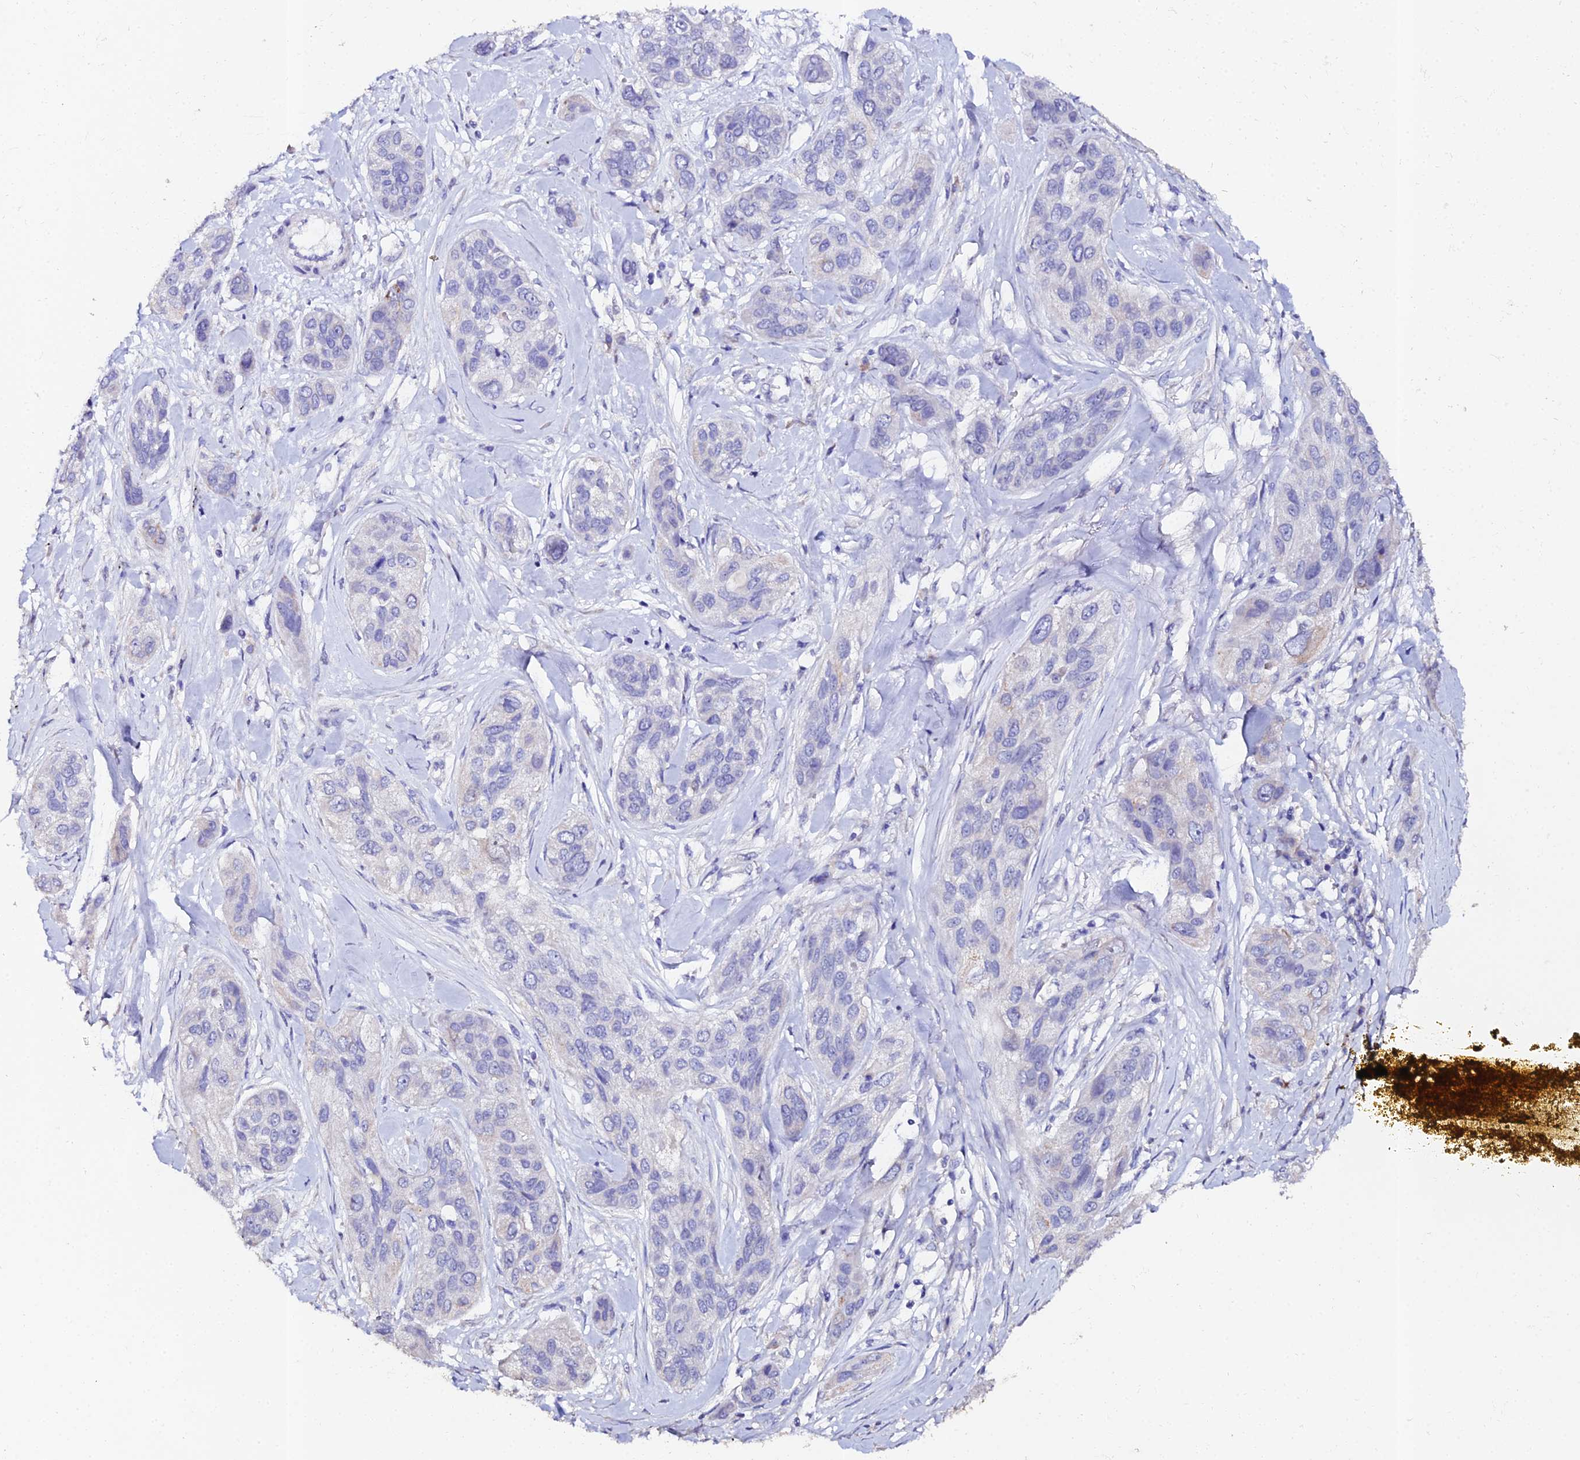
{"staining": {"intensity": "negative", "quantity": "none", "location": "none"}, "tissue": "lung cancer", "cell_type": "Tumor cells", "image_type": "cancer", "snomed": [{"axis": "morphology", "description": "Squamous cell carcinoma, NOS"}, {"axis": "topography", "description": "Lung"}], "caption": "Image shows no significant protein positivity in tumor cells of squamous cell carcinoma (lung). (DAB IHC, high magnification).", "gene": "ESRRG", "patient": {"sex": "female", "age": 70}}